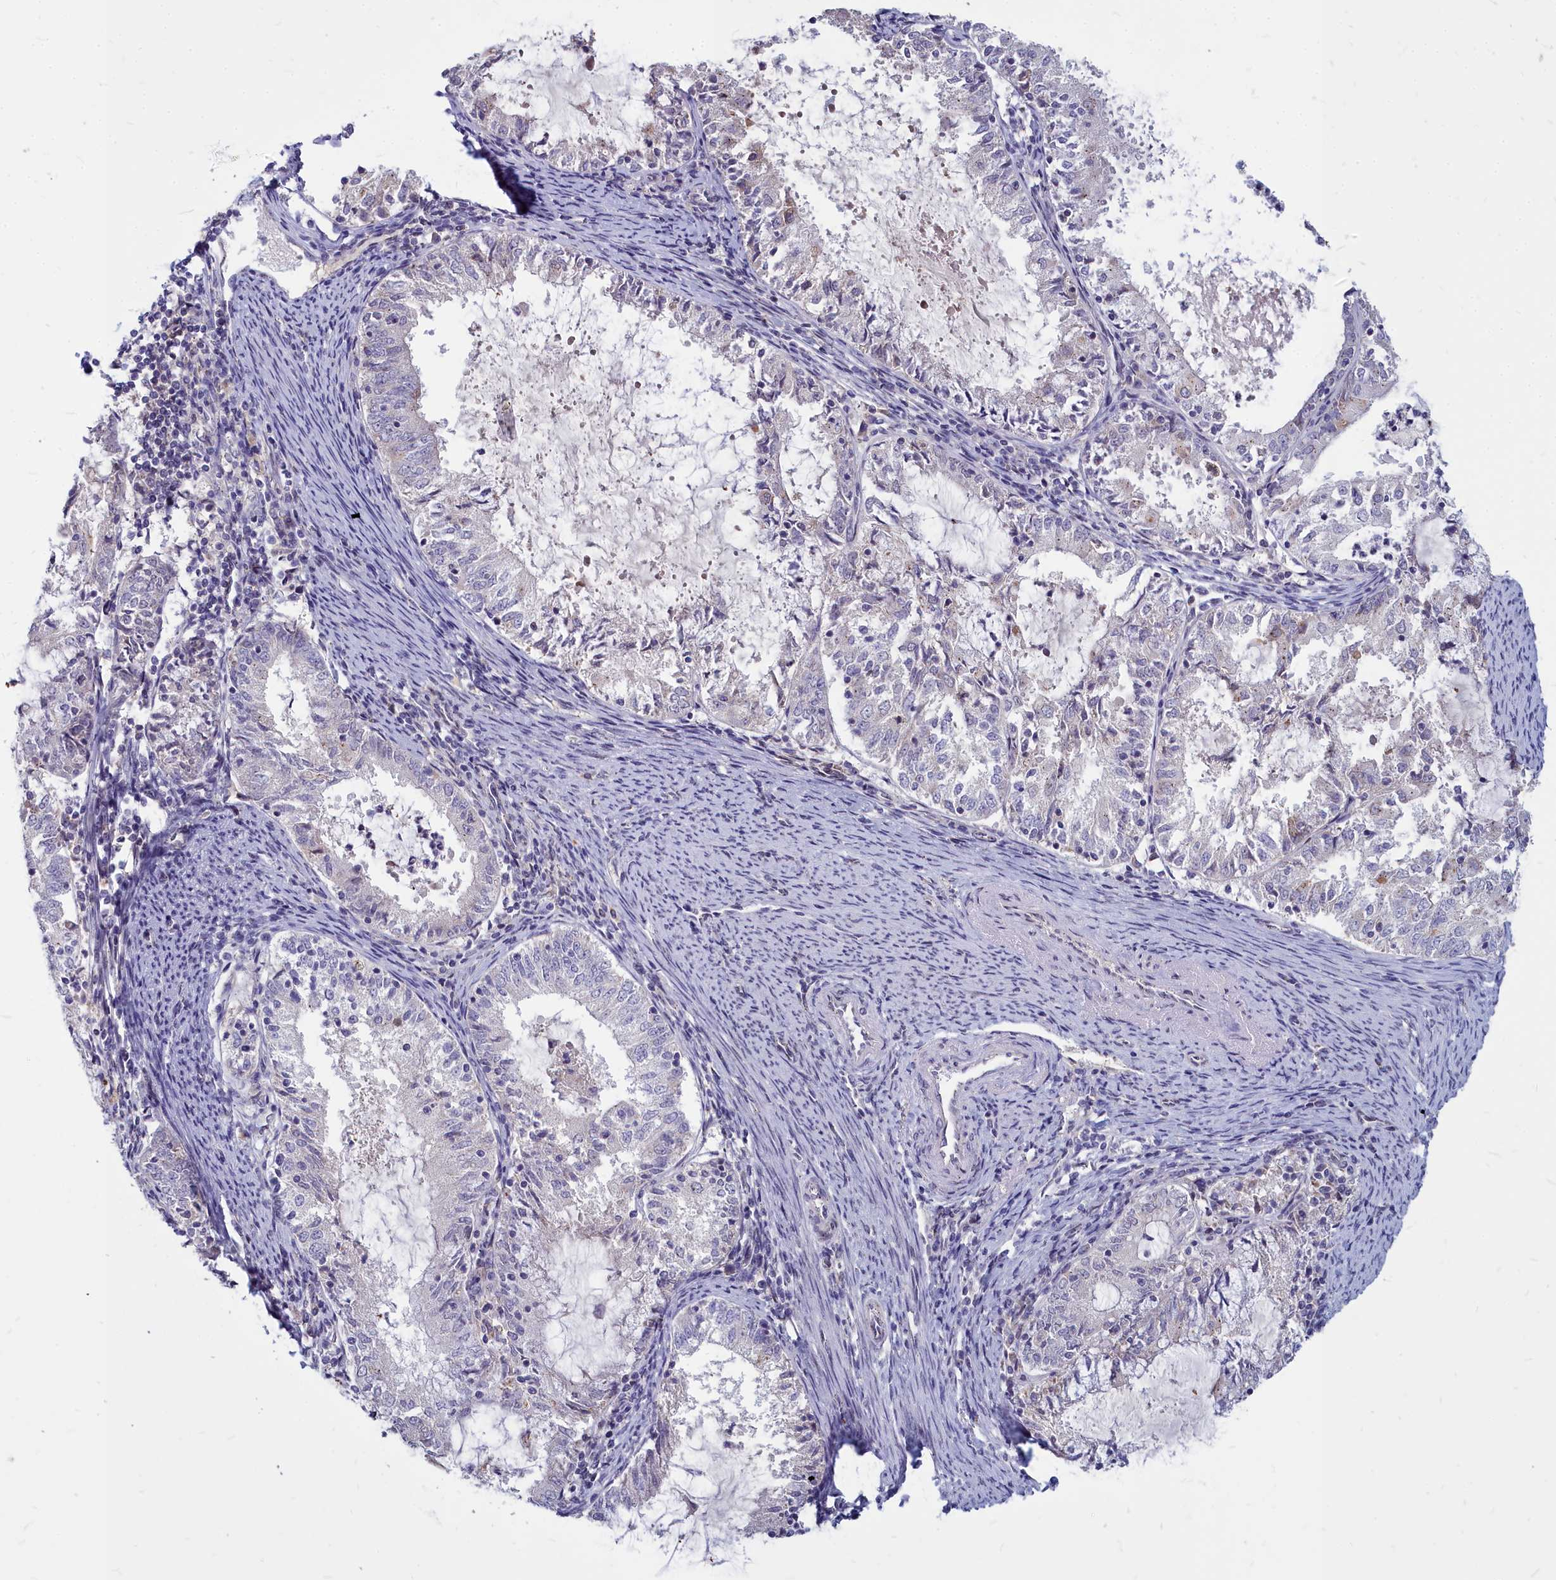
{"staining": {"intensity": "negative", "quantity": "none", "location": "none"}, "tissue": "endometrial cancer", "cell_type": "Tumor cells", "image_type": "cancer", "snomed": [{"axis": "morphology", "description": "Adenocarcinoma, NOS"}, {"axis": "topography", "description": "Endometrium"}], "caption": "High magnification brightfield microscopy of adenocarcinoma (endometrial) stained with DAB (brown) and counterstained with hematoxylin (blue): tumor cells show no significant expression. (DAB (3,3'-diaminobenzidine) IHC visualized using brightfield microscopy, high magnification).", "gene": "NOXA1", "patient": {"sex": "female", "age": 57}}